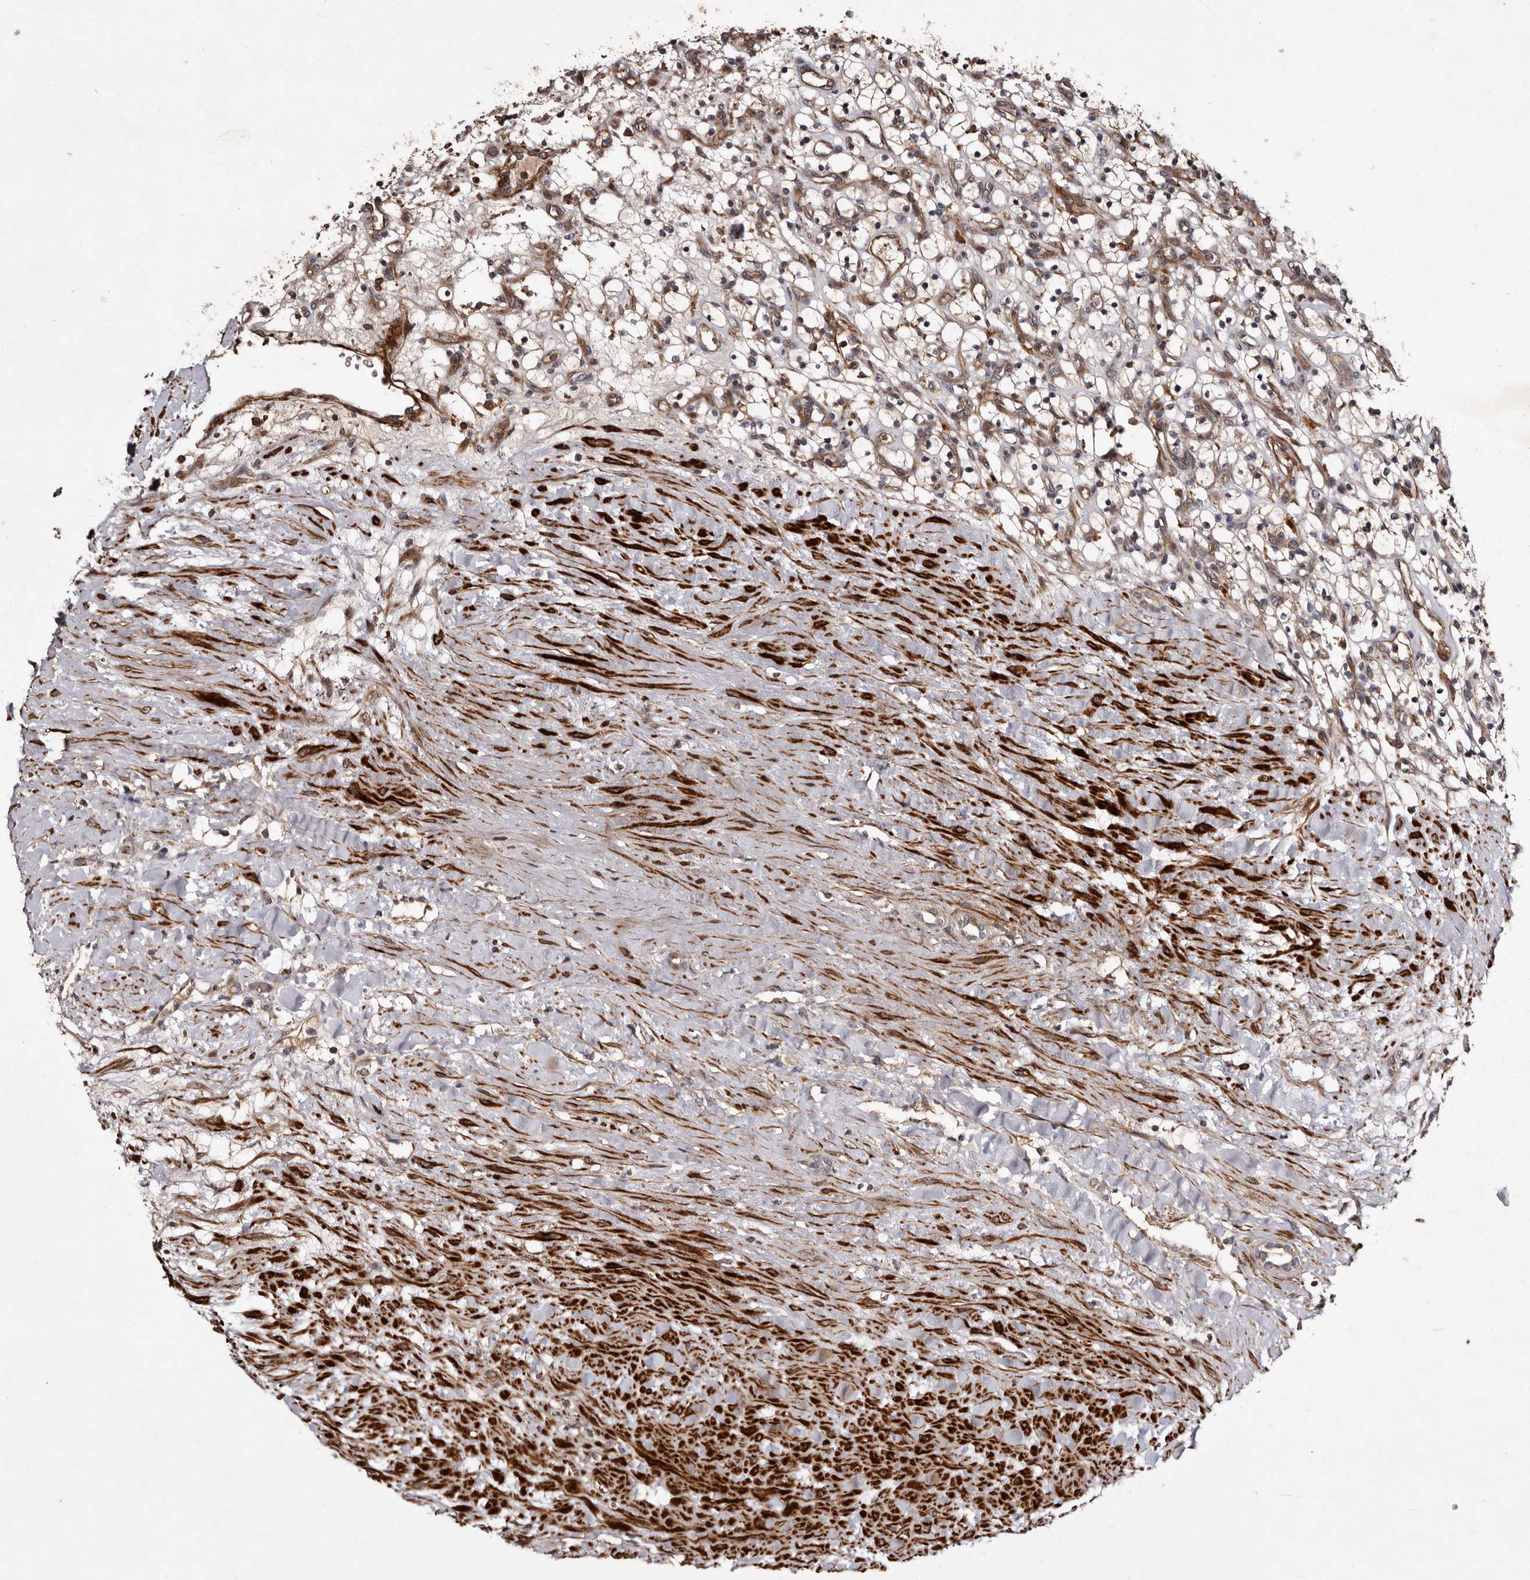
{"staining": {"intensity": "negative", "quantity": "none", "location": "none"}, "tissue": "renal cancer", "cell_type": "Tumor cells", "image_type": "cancer", "snomed": [{"axis": "morphology", "description": "Adenocarcinoma, NOS"}, {"axis": "topography", "description": "Kidney"}], "caption": "Immunohistochemical staining of human renal cancer exhibits no significant positivity in tumor cells.", "gene": "PRKD3", "patient": {"sex": "female", "age": 57}}